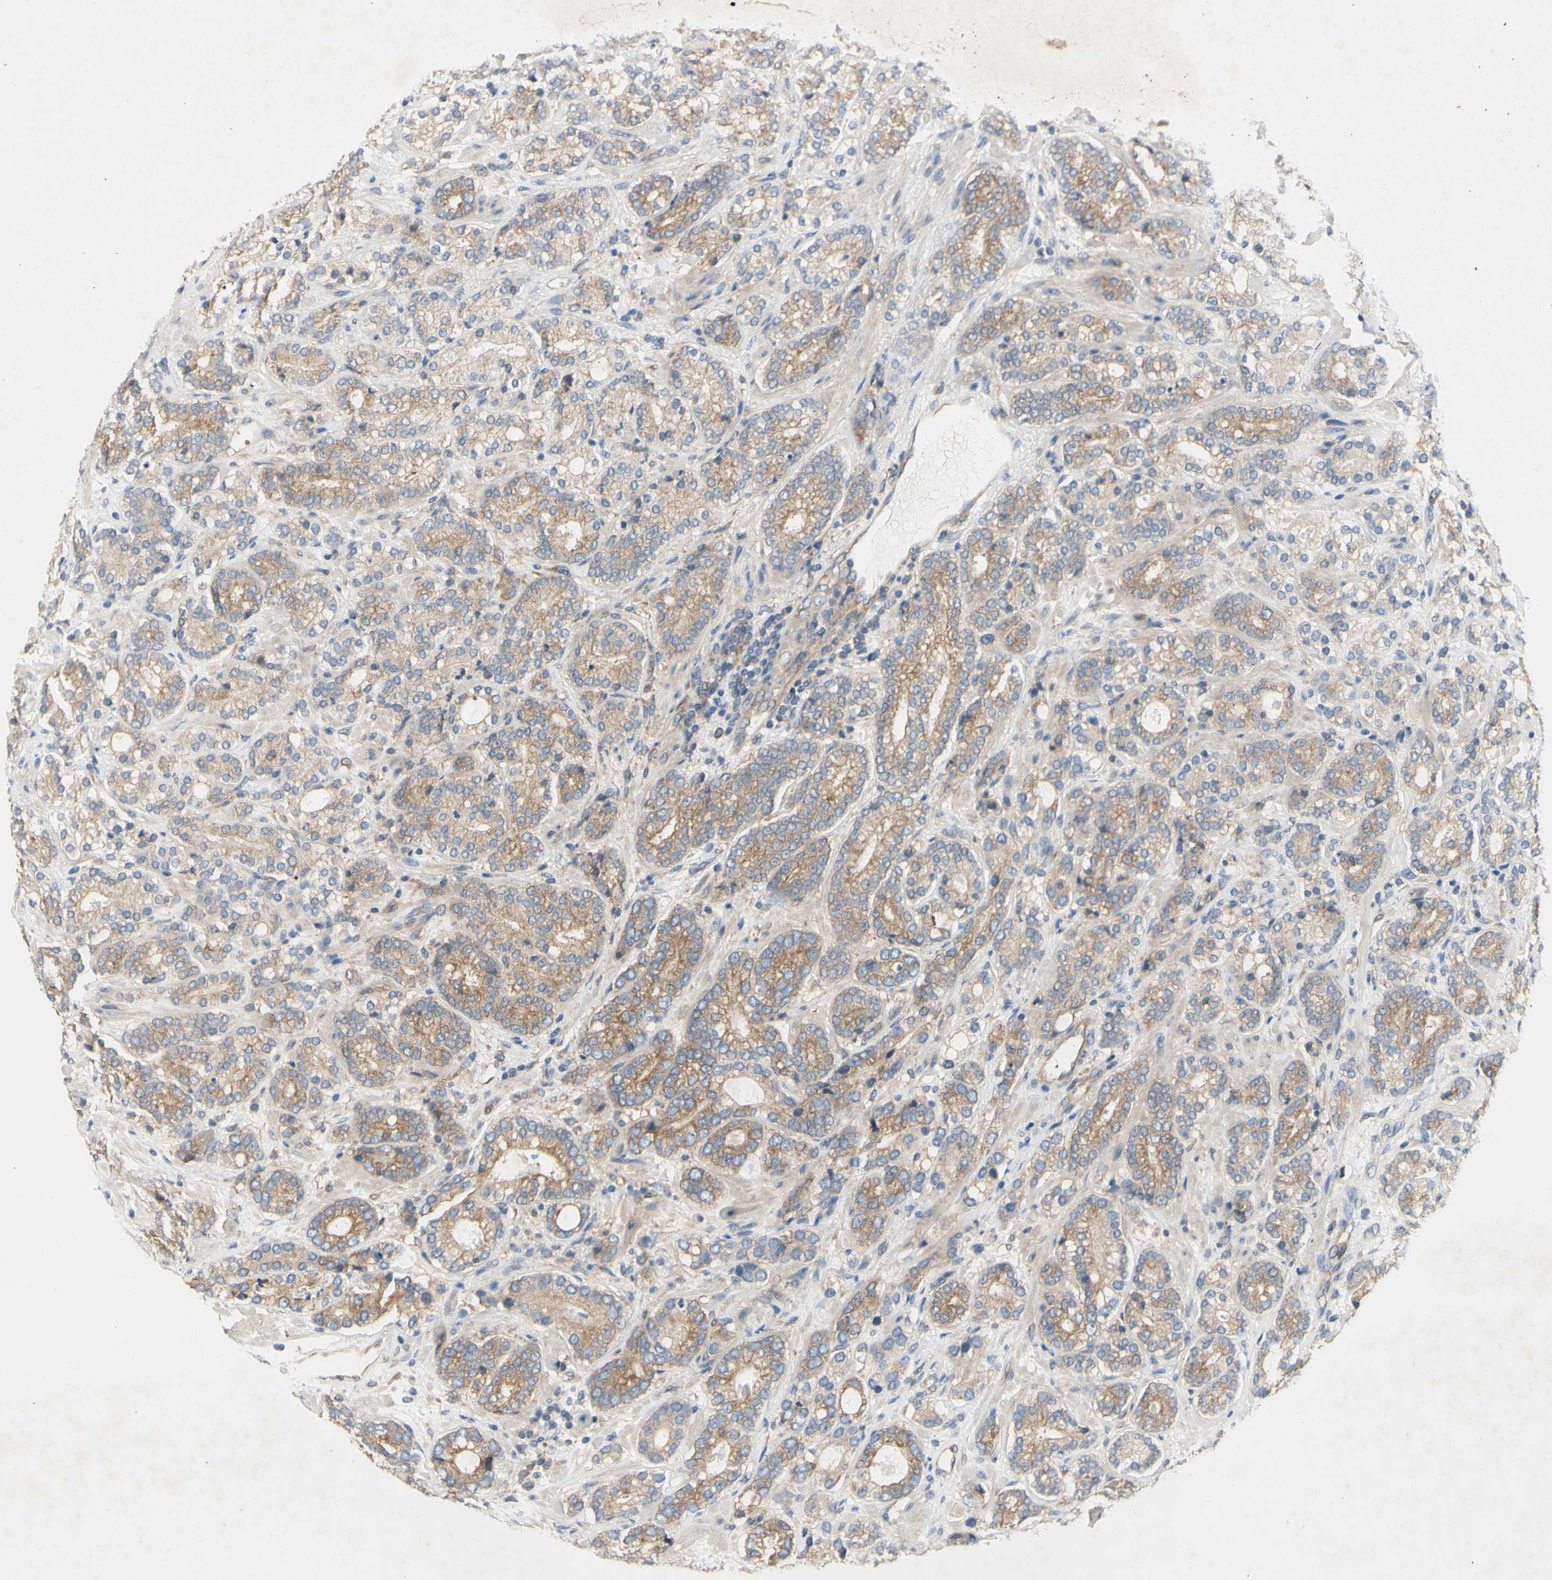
{"staining": {"intensity": "moderate", "quantity": ">75%", "location": "cytoplasmic/membranous"}, "tissue": "prostate cancer", "cell_type": "Tumor cells", "image_type": "cancer", "snomed": [{"axis": "morphology", "description": "Adenocarcinoma, High grade"}, {"axis": "topography", "description": "Prostate"}], "caption": "Immunohistochemistry (IHC) (DAB (3,3'-diaminobenzidine)) staining of prostate adenocarcinoma (high-grade) shows moderate cytoplasmic/membranous protein expression in approximately >75% of tumor cells.", "gene": "KLC1", "patient": {"sex": "male", "age": 61}}